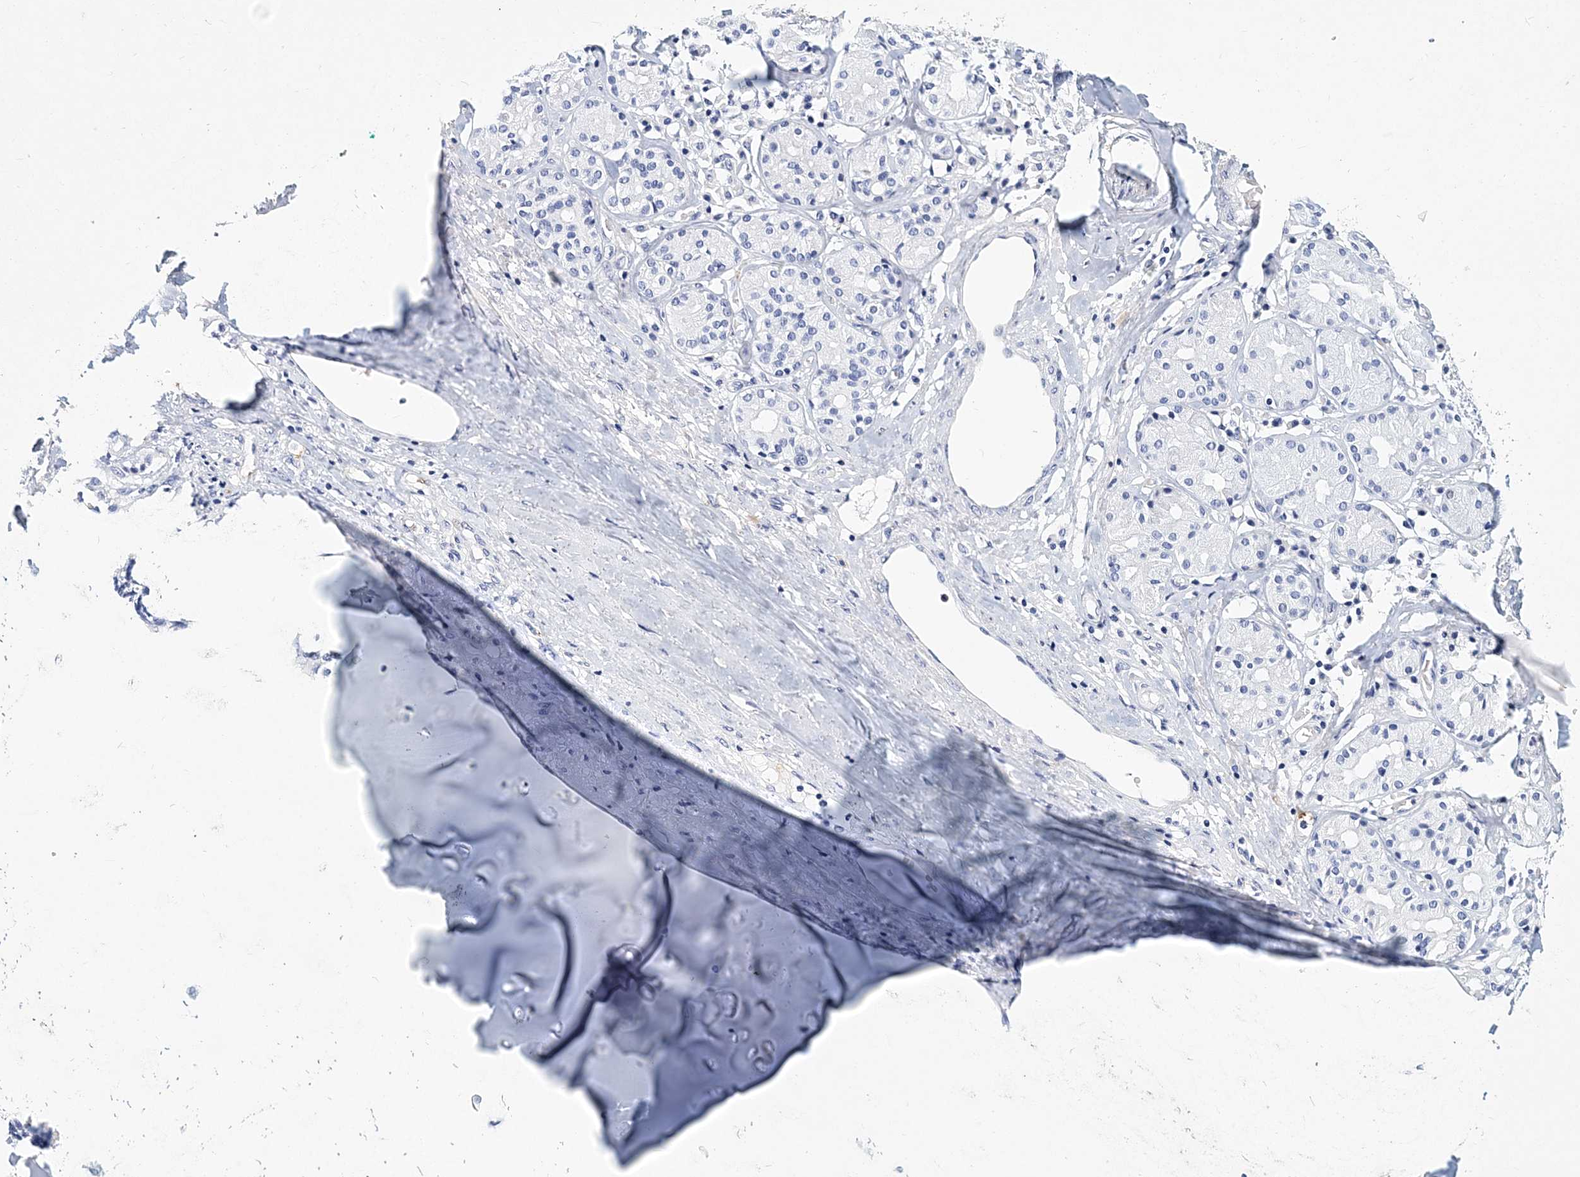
{"staining": {"intensity": "negative", "quantity": "none", "location": "none"}, "tissue": "adipose tissue", "cell_type": "Adipocytes", "image_type": "normal", "snomed": [{"axis": "morphology", "description": "Normal tissue, NOS"}, {"axis": "morphology", "description": "Basal cell carcinoma"}, {"axis": "topography", "description": "Cartilage tissue"}, {"axis": "topography", "description": "Nasopharynx"}, {"axis": "topography", "description": "Oral tissue"}], "caption": "DAB immunohistochemical staining of benign human adipose tissue reveals no significant positivity in adipocytes. The staining was performed using DAB (3,3'-diaminobenzidine) to visualize the protein expression in brown, while the nuclei were stained in blue with hematoxylin (Magnification: 20x).", "gene": "ITGA2B", "patient": {"sex": "female", "age": 77}}